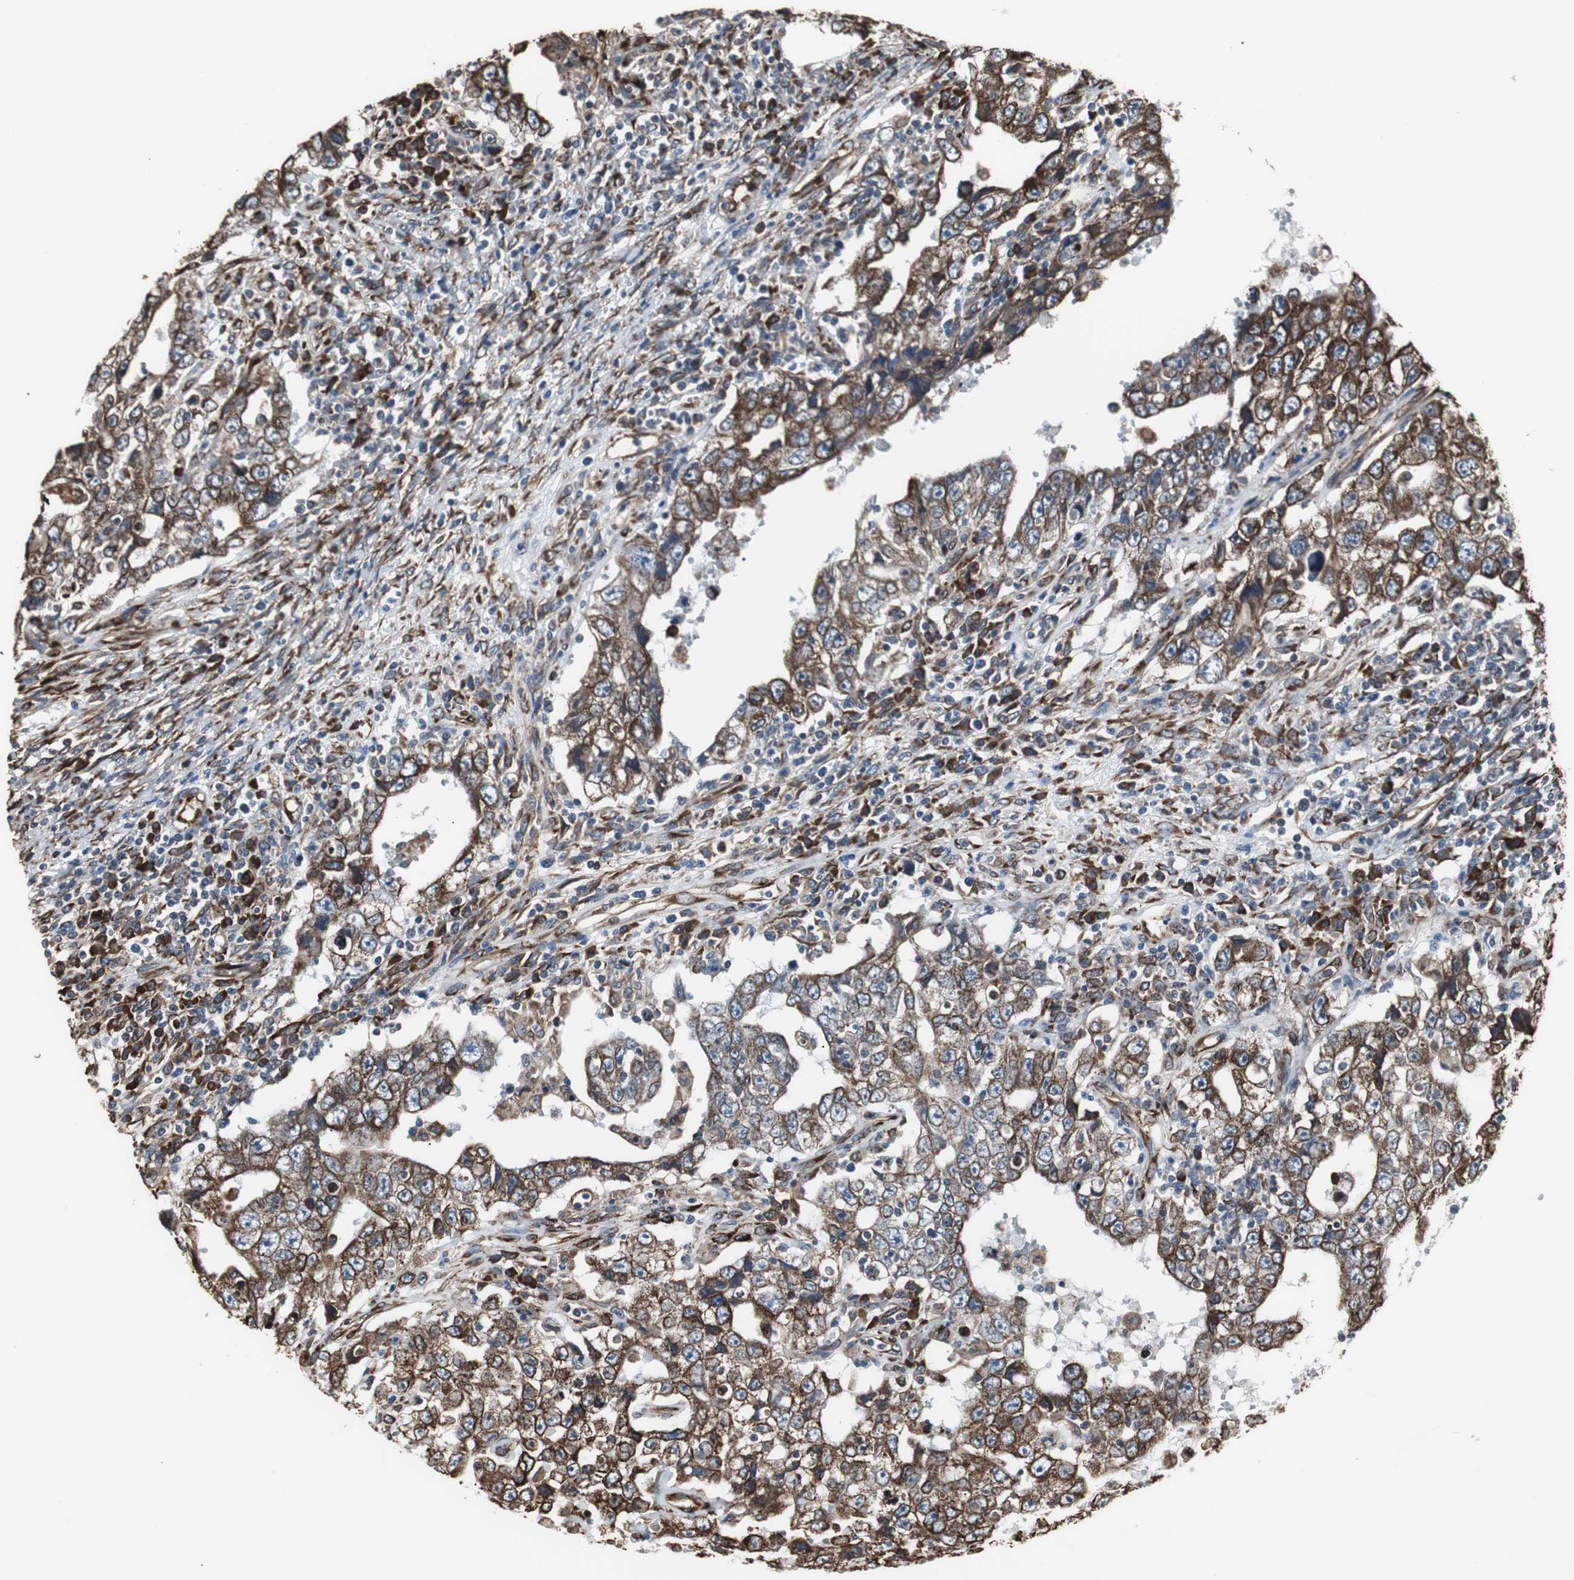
{"staining": {"intensity": "strong", "quantity": ">75%", "location": "cytoplasmic/membranous"}, "tissue": "testis cancer", "cell_type": "Tumor cells", "image_type": "cancer", "snomed": [{"axis": "morphology", "description": "Carcinoma, Embryonal, NOS"}, {"axis": "topography", "description": "Testis"}], "caption": "Tumor cells exhibit high levels of strong cytoplasmic/membranous expression in about >75% of cells in testis embryonal carcinoma.", "gene": "CALU", "patient": {"sex": "male", "age": 26}}